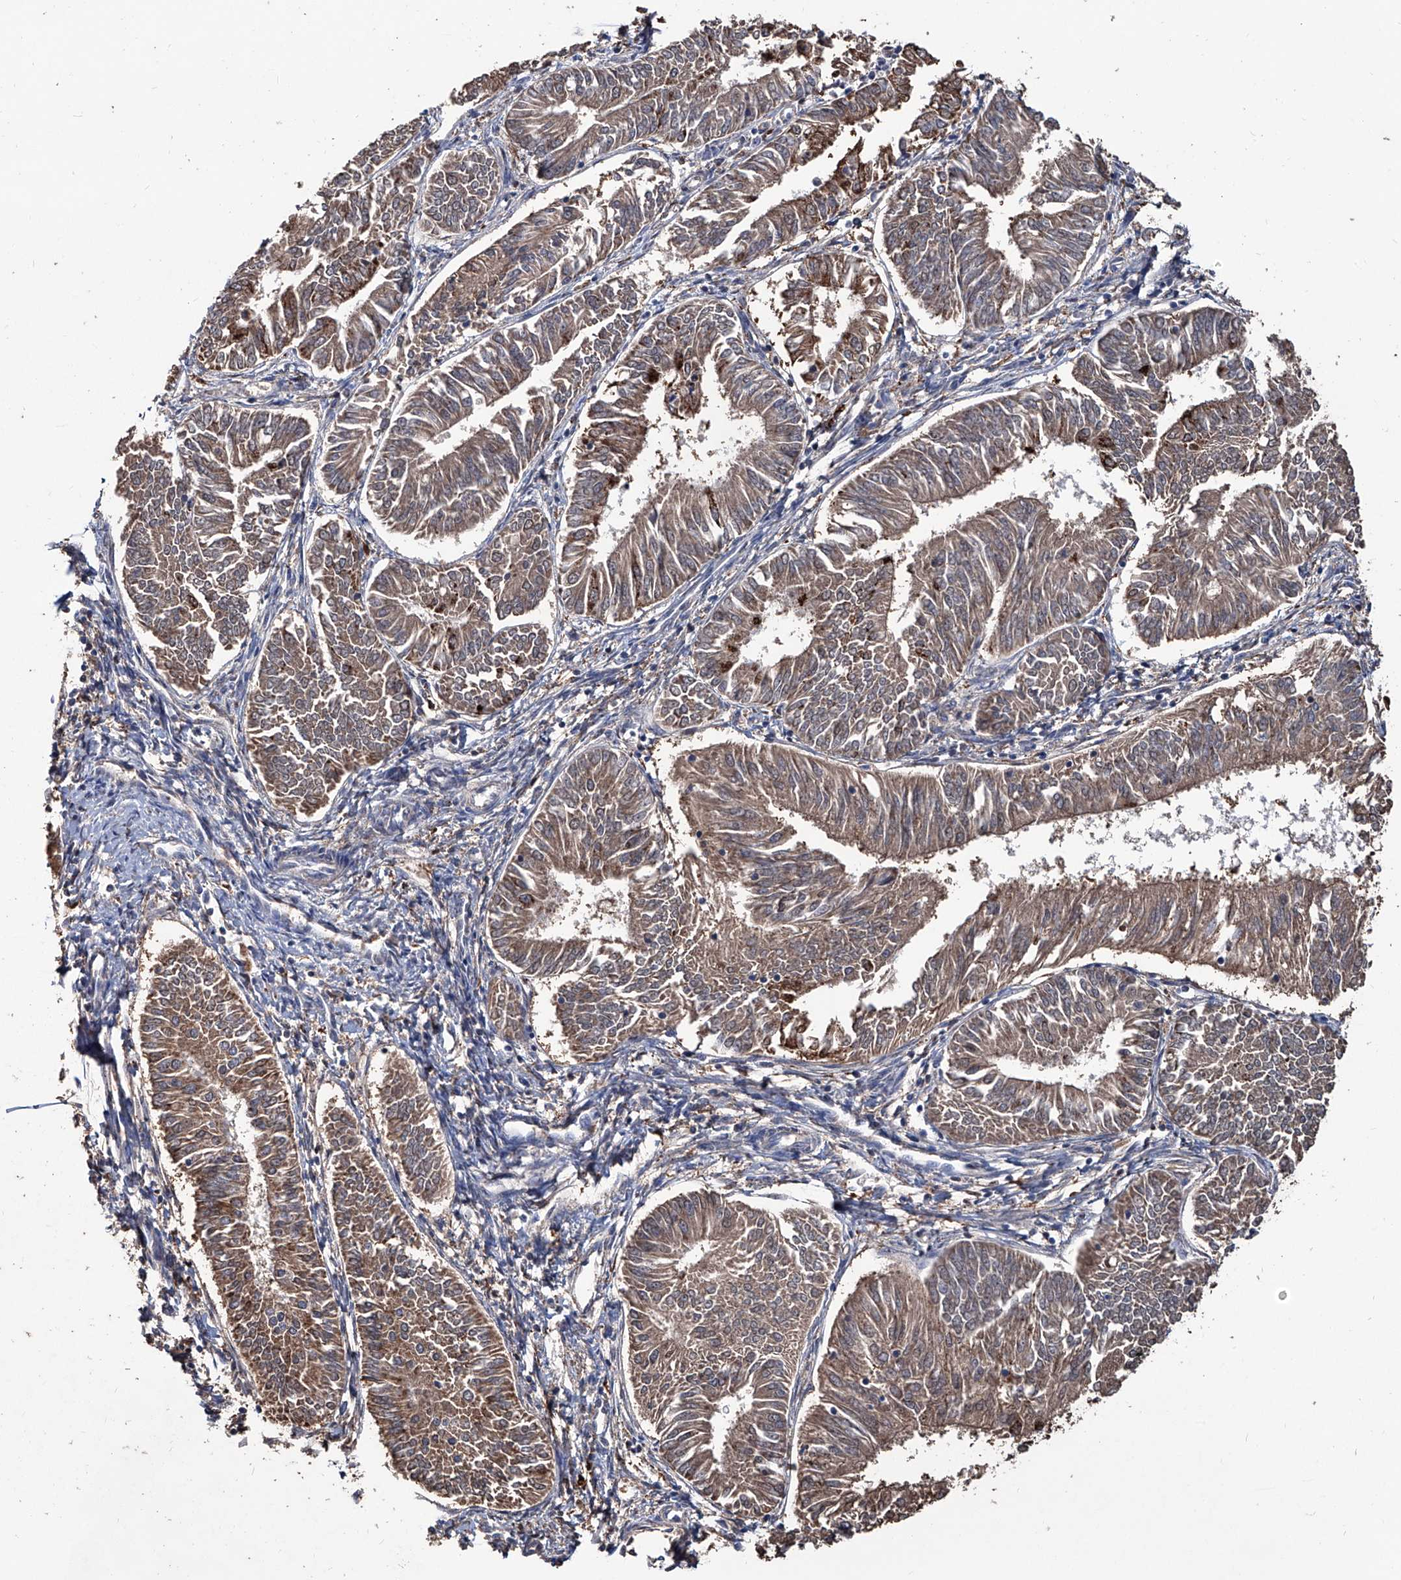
{"staining": {"intensity": "moderate", "quantity": ">75%", "location": "cytoplasmic/membranous"}, "tissue": "endometrial cancer", "cell_type": "Tumor cells", "image_type": "cancer", "snomed": [{"axis": "morphology", "description": "Adenocarcinoma, NOS"}, {"axis": "topography", "description": "Endometrium"}], "caption": "Endometrial cancer was stained to show a protein in brown. There is medium levels of moderate cytoplasmic/membranous positivity in approximately >75% of tumor cells. (DAB (3,3'-diaminobenzidine) IHC with brightfield microscopy, high magnification).", "gene": "NHS", "patient": {"sex": "female", "age": 58}}